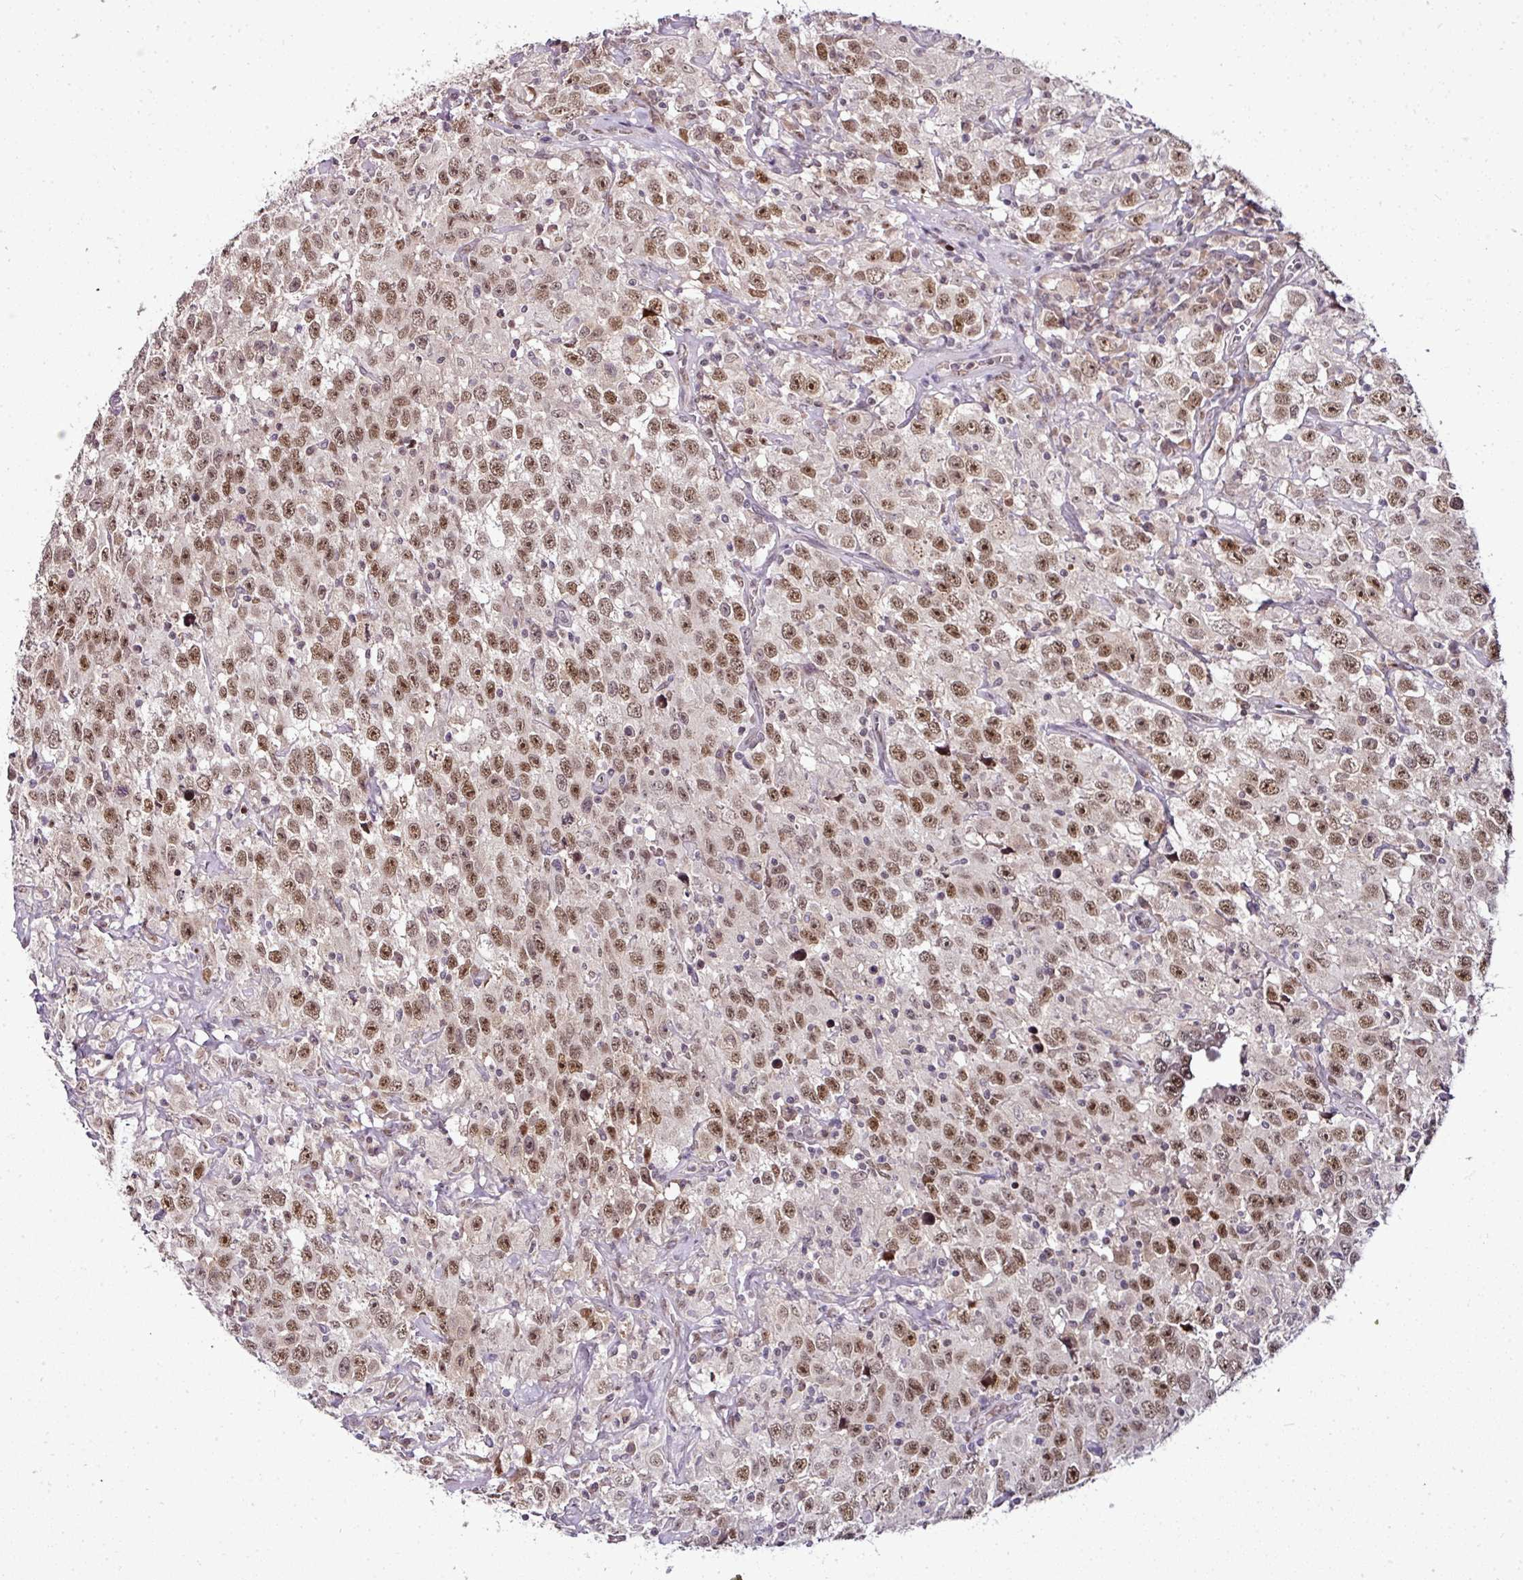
{"staining": {"intensity": "moderate", "quantity": ">75%", "location": "nuclear"}, "tissue": "testis cancer", "cell_type": "Tumor cells", "image_type": "cancer", "snomed": [{"axis": "morphology", "description": "Seminoma, NOS"}, {"axis": "topography", "description": "Testis"}], "caption": "A medium amount of moderate nuclear expression is seen in approximately >75% of tumor cells in seminoma (testis) tissue.", "gene": "KLF16", "patient": {"sex": "male", "age": 41}}